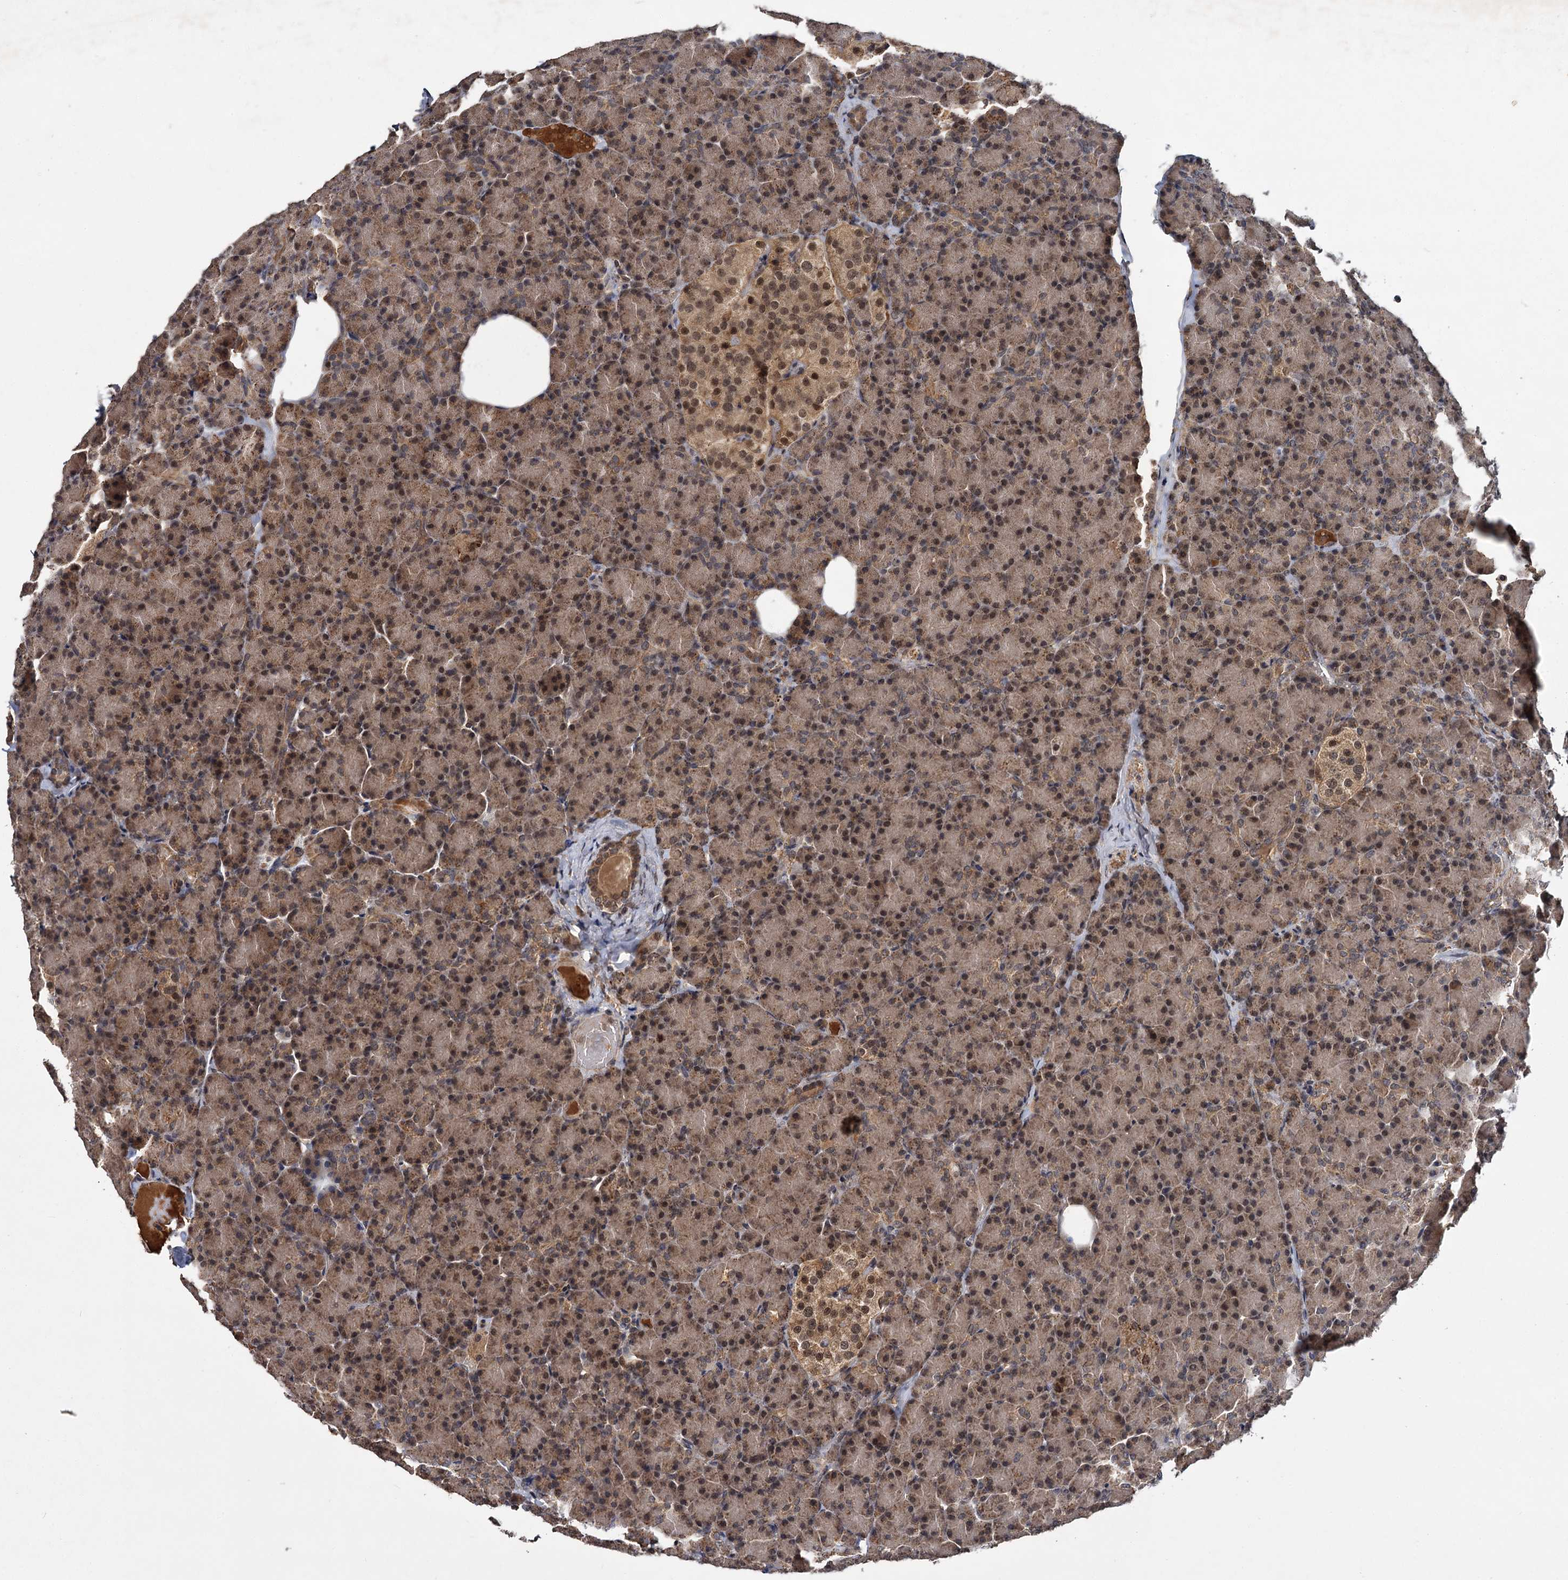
{"staining": {"intensity": "moderate", "quantity": ">75%", "location": "cytoplasmic/membranous,nuclear"}, "tissue": "pancreas", "cell_type": "Exocrine glandular cells", "image_type": "normal", "snomed": [{"axis": "morphology", "description": "Normal tissue, NOS"}, {"axis": "topography", "description": "Pancreas"}], "caption": "This micrograph demonstrates benign pancreas stained with immunohistochemistry to label a protein in brown. The cytoplasmic/membranous,nuclear of exocrine glandular cells show moderate positivity for the protein. Nuclei are counter-stained blue.", "gene": "MBD6", "patient": {"sex": "female", "age": 43}}